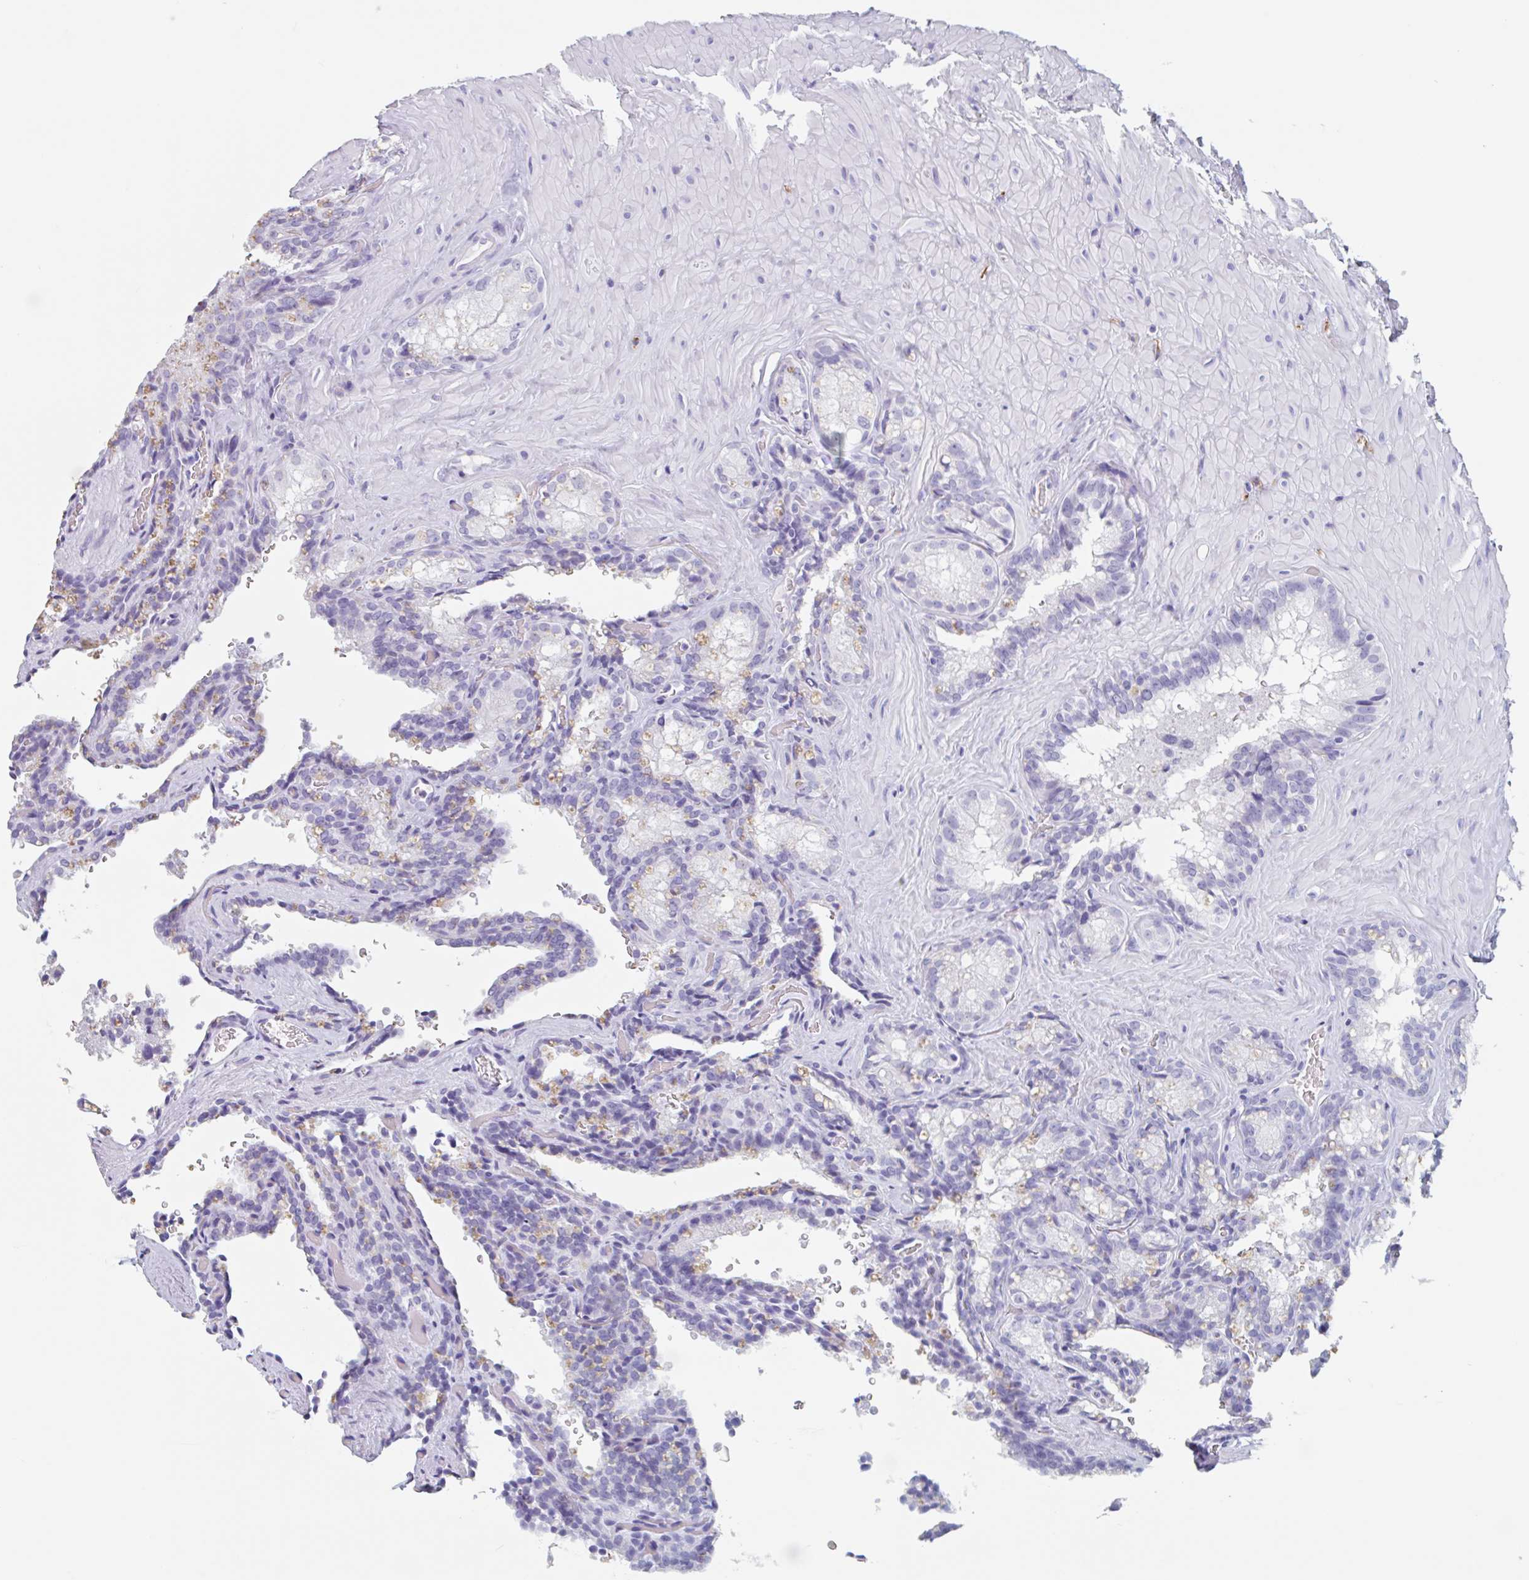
{"staining": {"intensity": "moderate", "quantity": "<25%", "location": "cytoplasmic/membranous"}, "tissue": "seminal vesicle", "cell_type": "Glandular cells", "image_type": "normal", "snomed": [{"axis": "morphology", "description": "Normal tissue, NOS"}, {"axis": "topography", "description": "Seminal veicle"}], "caption": "Immunohistochemistry (IHC) photomicrograph of unremarkable seminal vesicle: seminal vesicle stained using immunohistochemistry reveals low levels of moderate protein expression localized specifically in the cytoplasmic/membranous of glandular cells, appearing as a cytoplasmic/membranous brown color.", "gene": "EMC4", "patient": {"sex": "male", "age": 47}}